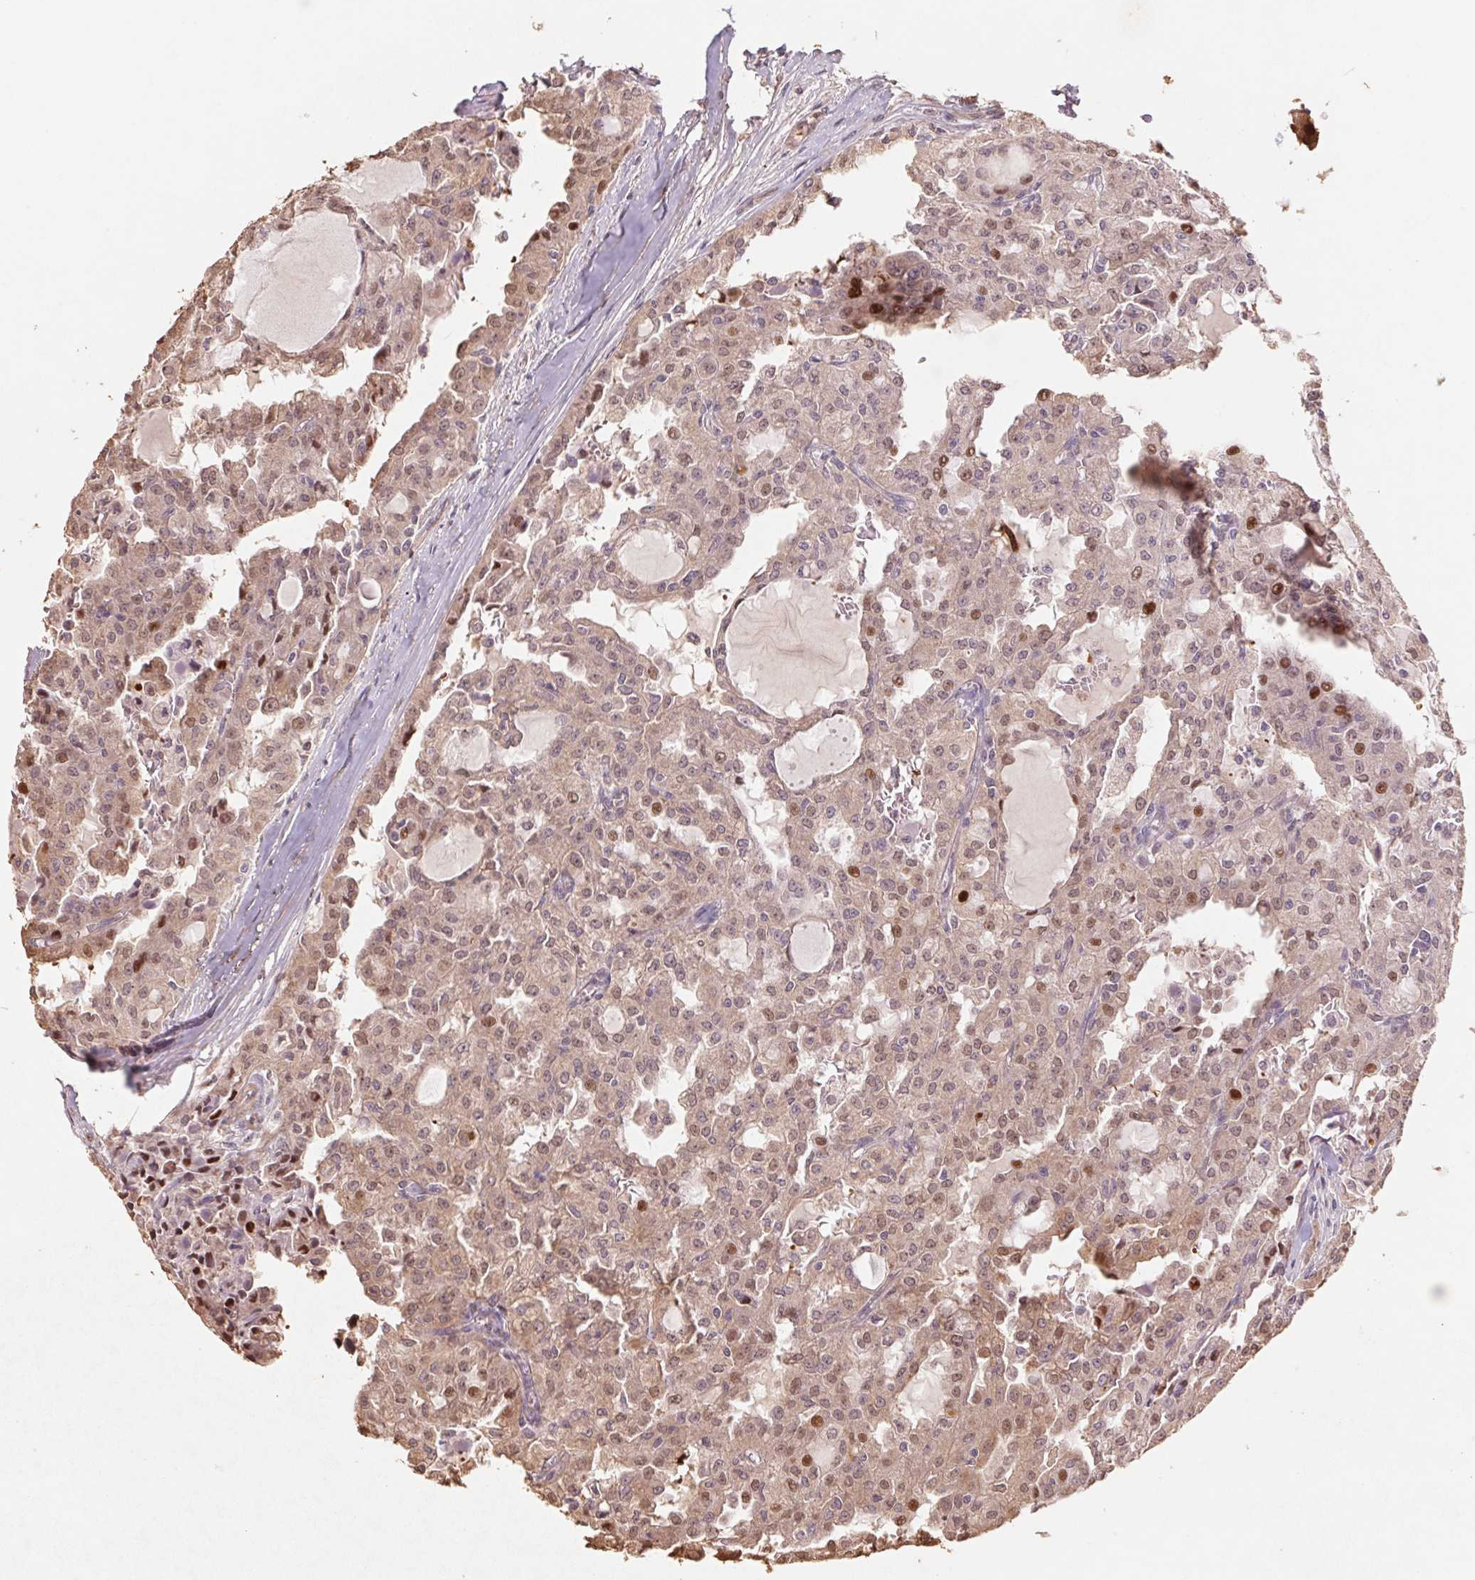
{"staining": {"intensity": "moderate", "quantity": ">75%", "location": "cytoplasmic/membranous"}, "tissue": "head and neck cancer", "cell_type": "Tumor cells", "image_type": "cancer", "snomed": [{"axis": "morphology", "description": "Adenocarcinoma, NOS"}, {"axis": "topography", "description": "Head-Neck"}], "caption": "Tumor cells reveal medium levels of moderate cytoplasmic/membranous staining in about >75% of cells in head and neck cancer. (DAB = brown stain, brightfield microscopy at high magnification).", "gene": "GRM2", "patient": {"sex": "male", "age": 64}}